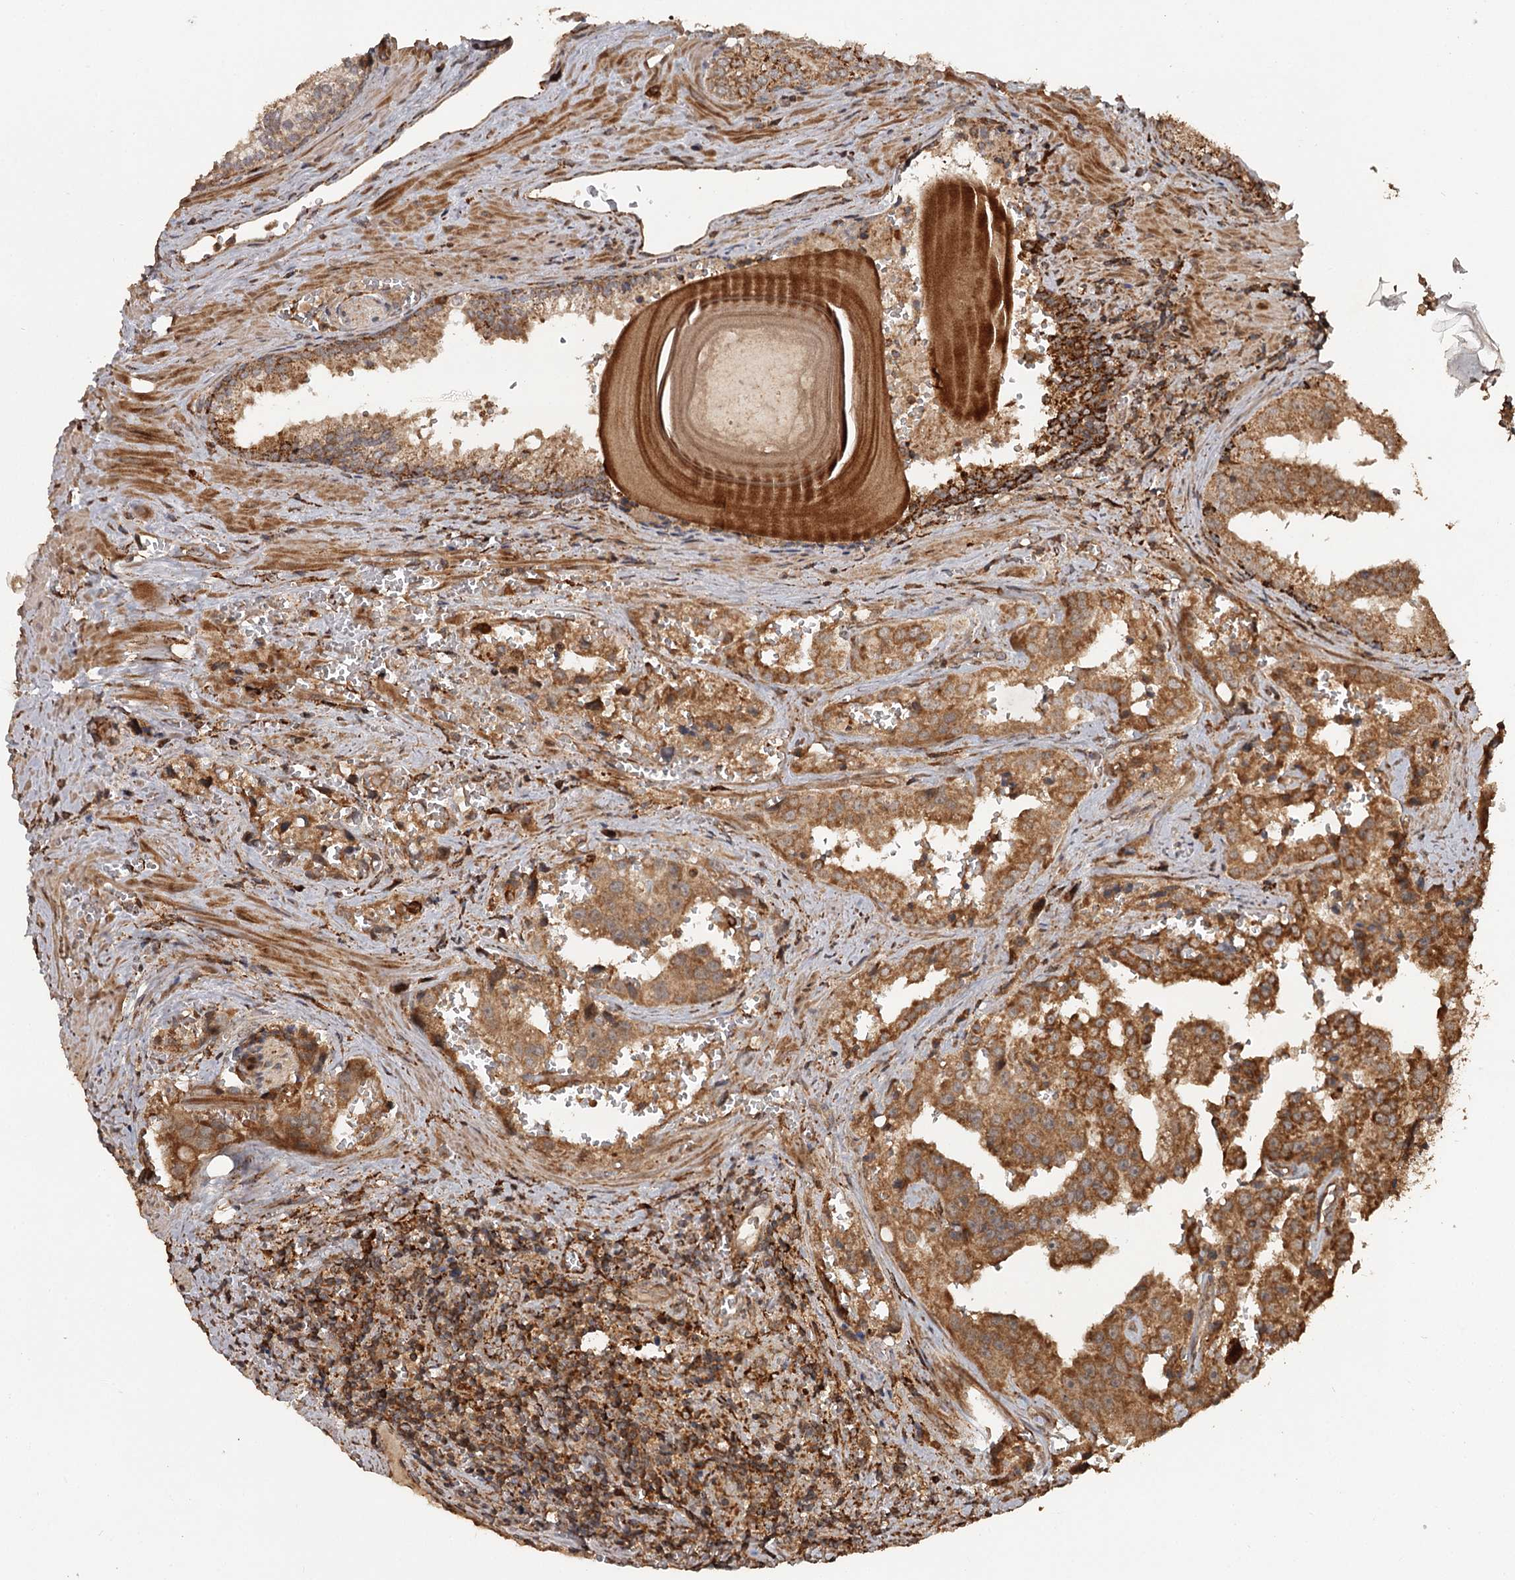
{"staining": {"intensity": "moderate", "quantity": ">75%", "location": "cytoplasmic/membranous"}, "tissue": "prostate cancer", "cell_type": "Tumor cells", "image_type": "cancer", "snomed": [{"axis": "morphology", "description": "Adenocarcinoma, High grade"}, {"axis": "topography", "description": "Prostate"}], "caption": "A brown stain highlights moderate cytoplasmic/membranous positivity of a protein in human prostate cancer tumor cells. The protein of interest is stained brown, and the nuclei are stained in blue (DAB (3,3'-diaminobenzidine) IHC with brightfield microscopy, high magnification).", "gene": "FAXC", "patient": {"sex": "male", "age": 68}}